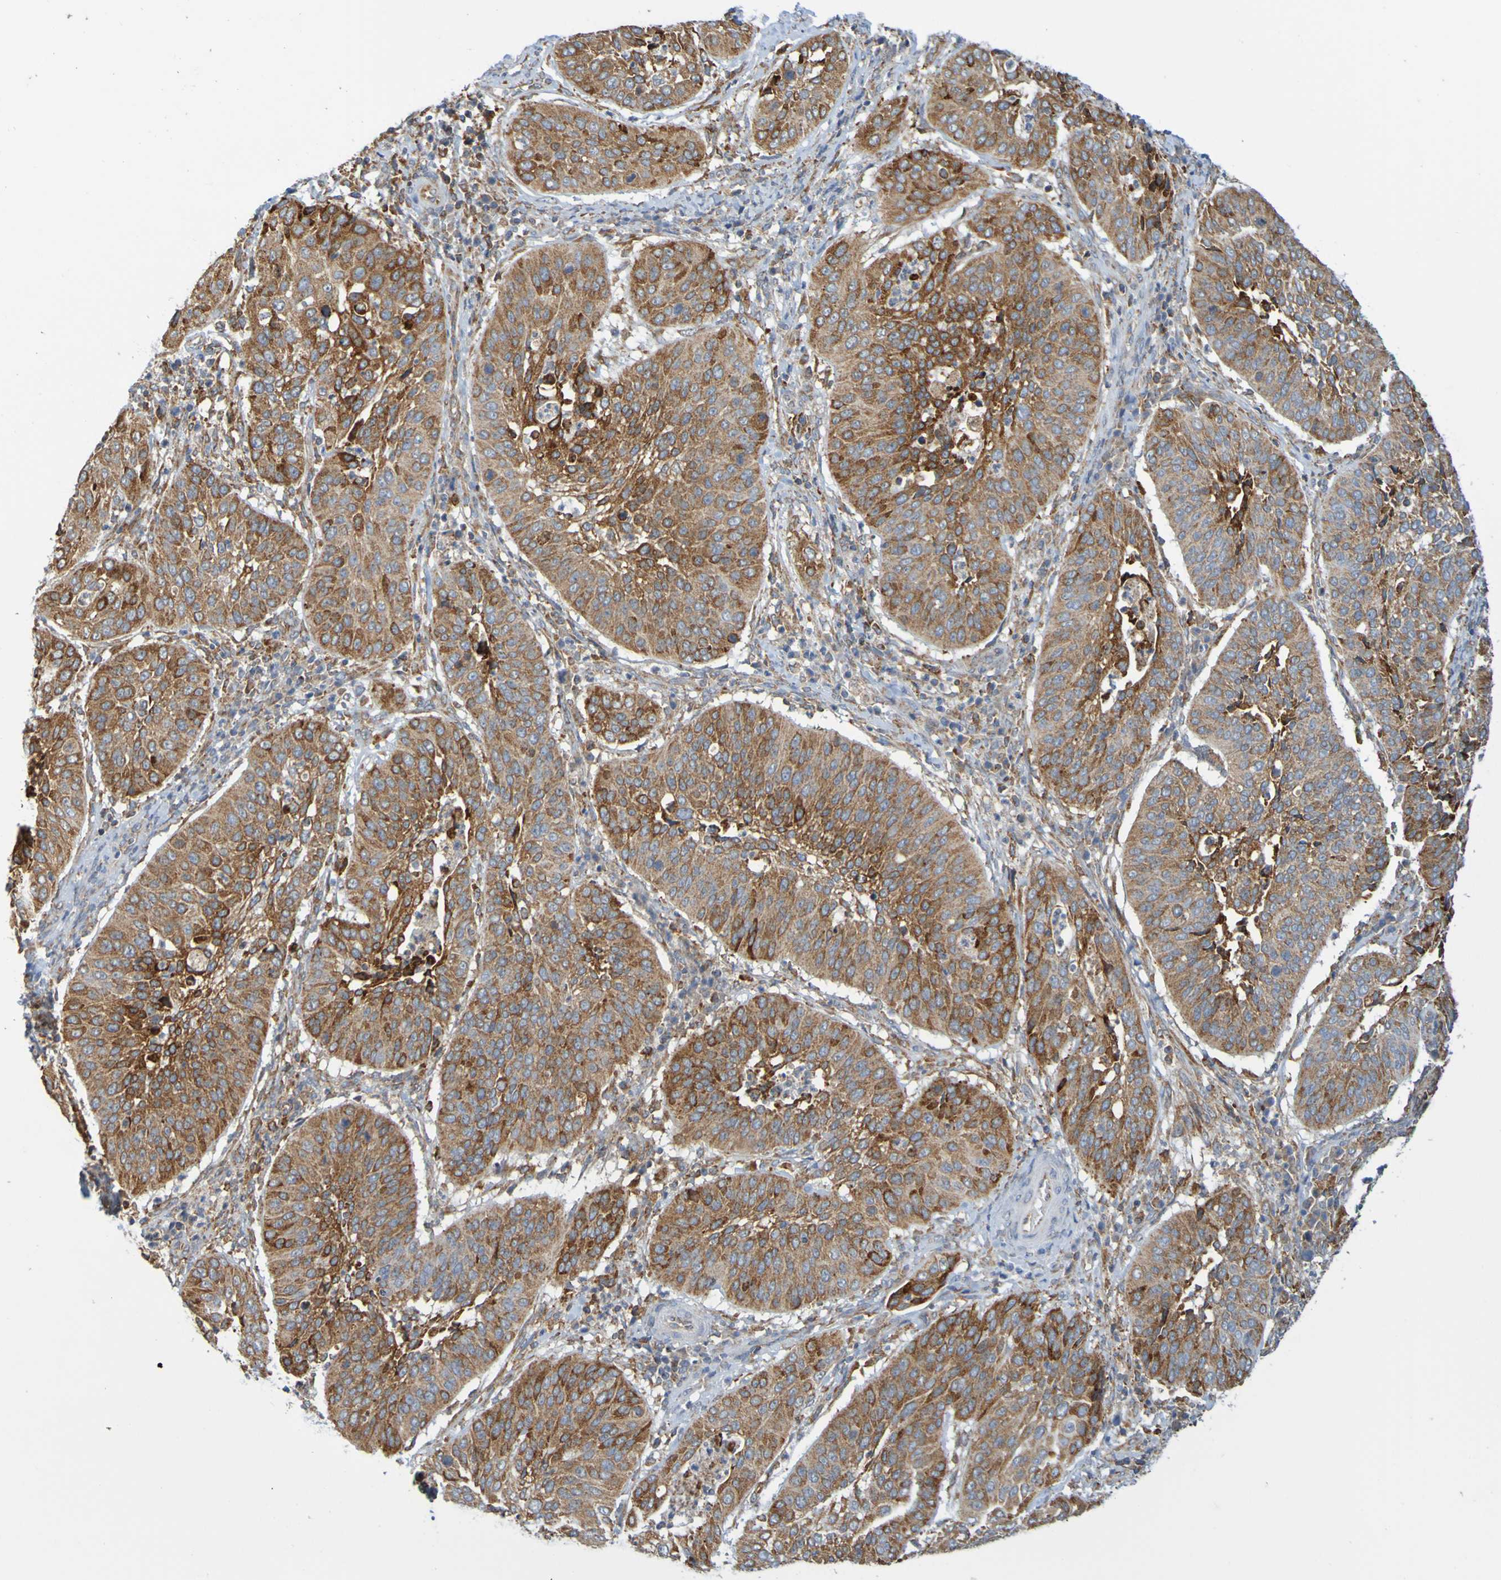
{"staining": {"intensity": "strong", "quantity": "<25%", "location": "cytoplasmic/membranous"}, "tissue": "cervical cancer", "cell_type": "Tumor cells", "image_type": "cancer", "snomed": [{"axis": "morphology", "description": "Normal tissue, NOS"}, {"axis": "morphology", "description": "Squamous cell carcinoma, NOS"}, {"axis": "topography", "description": "Cervix"}], "caption": "Immunohistochemical staining of cervical squamous cell carcinoma displays medium levels of strong cytoplasmic/membranous protein staining in about <25% of tumor cells.", "gene": "PDIA3", "patient": {"sex": "female", "age": 39}}